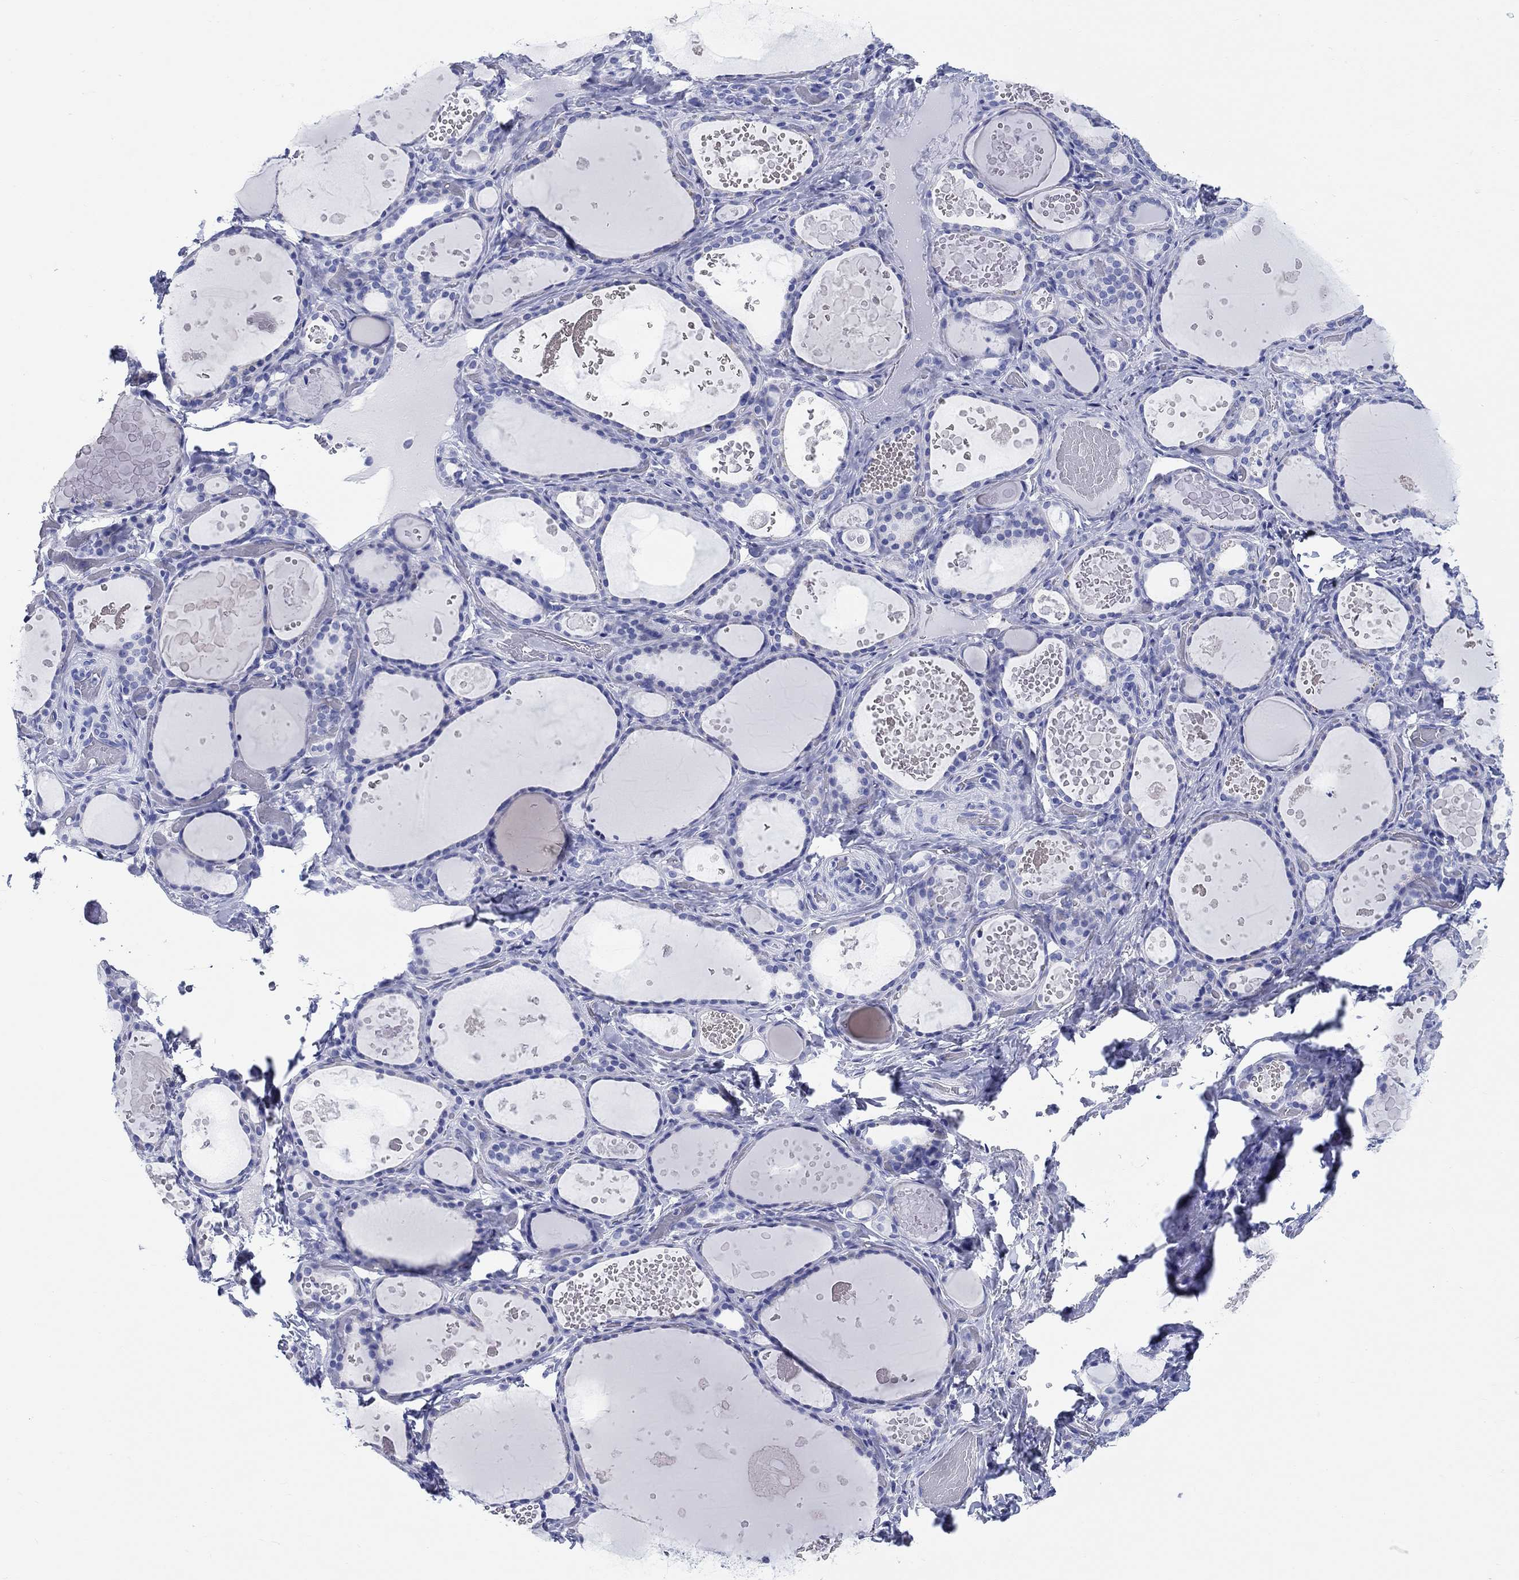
{"staining": {"intensity": "negative", "quantity": "none", "location": "none"}, "tissue": "thyroid gland", "cell_type": "Glandular cells", "image_type": "normal", "snomed": [{"axis": "morphology", "description": "Normal tissue, NOS"}, {"axis": "topography", "description": "Thyroid gland"}], "caption": "IHC micrograph of benign human thyroid gland stained for a protein (brown), which reveals no positivity in glandular cells. (Stains: DAB (3,3'-diaminobenzidine) immunohistochemistry with hematoxylin counter stain, Microscopy: brightfield microscopy at high magnification).", "gene": "RD3L", "patient": {"sex": "female", "age": 56}}